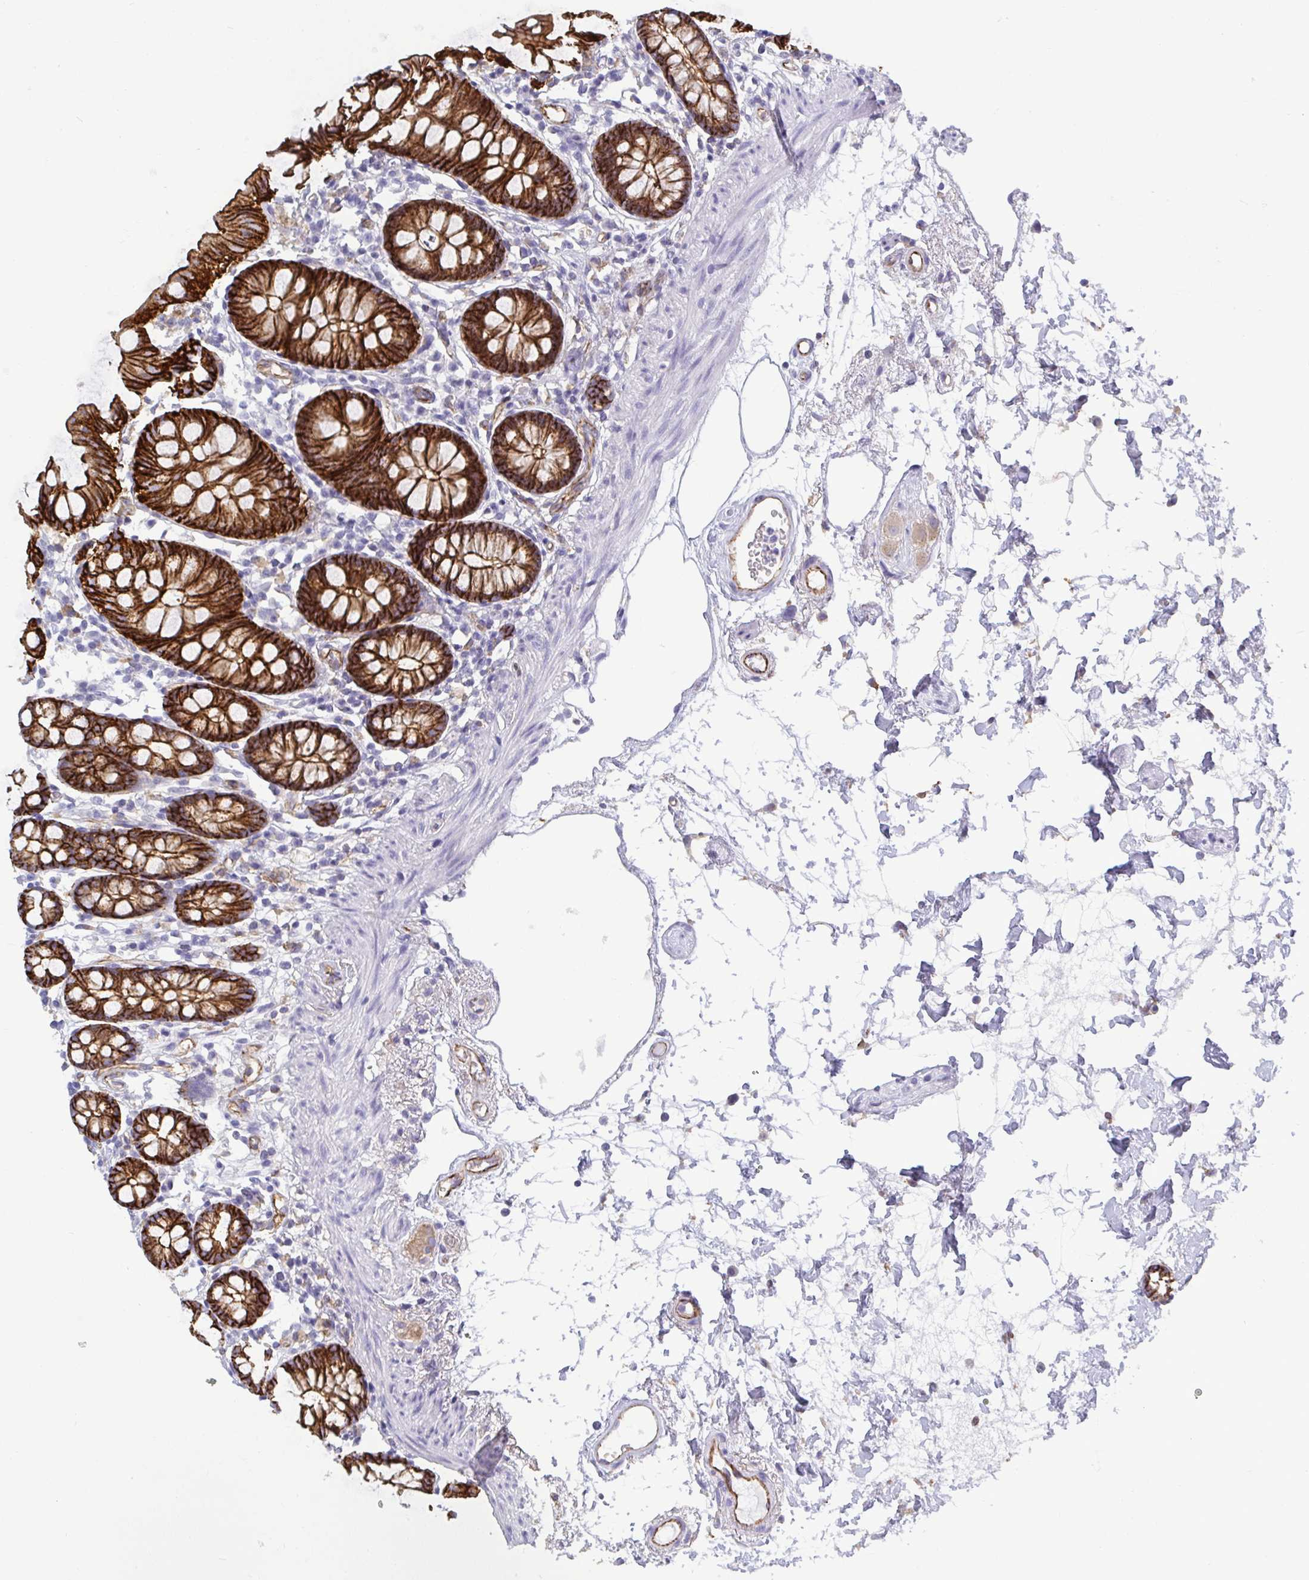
{"staining": {"intensity": "moderate", "quantity": ">75%", "location": "cytoplasmic/membranous"}, "tissue": "colon", "cell_type": "Endothelial cells", "image_type": "normal", "snomed": [{"axis": "morphology", "description": "Normal tissue, NOS"}, {"axis": "topography", "description": "Colon"}], "caption": "This is an image of immunohistochemistry staining of unremarkable colon, which shows moderate expression in the cytoplasmic/membranous of endothelial cells.", "gene": "LIMA1", "patient": {"sex": "female", "age": 84}}